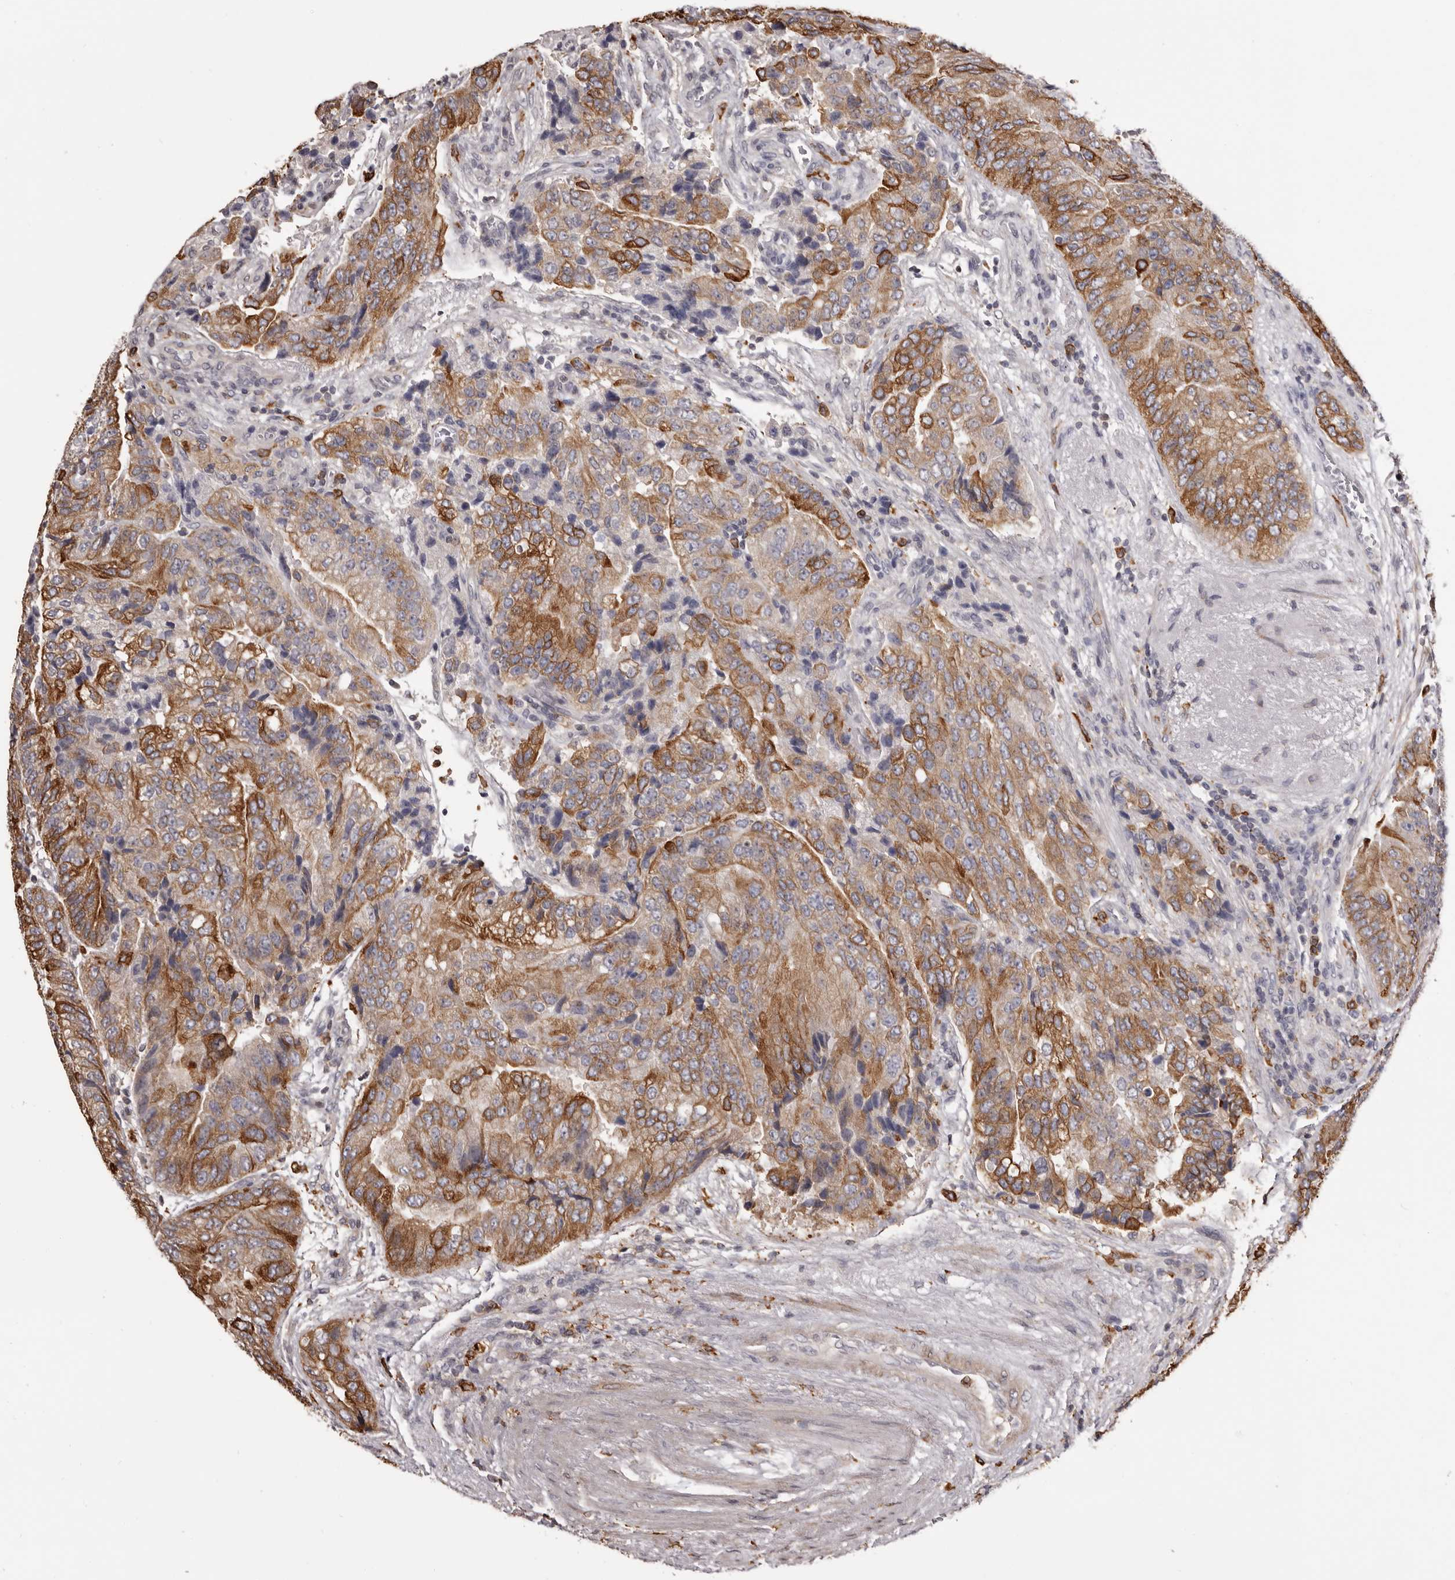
{"staining": {"intensity": "moderate", "quantity": ">75%", "location": "cytoplasmic/membranous"}, "tissue": "prostate cancer", "cell_type": "Tumor cells", "image_type": "cancer", "snomed": [{"axis": "morphology", "description": "Adenocarcinoma, High grade"}, {"axis": "topography", "description": "Prostate"}], "caption": "Immunohistochemistry image of prostate cancer stained for a protein (brown), which demonstrates medium levels of moderate cytoplasmic/membranous positivity in approximately >75% of tumor cells.", "gene": "TNNI1", "patient": {"sex": "male", "age": 70}}